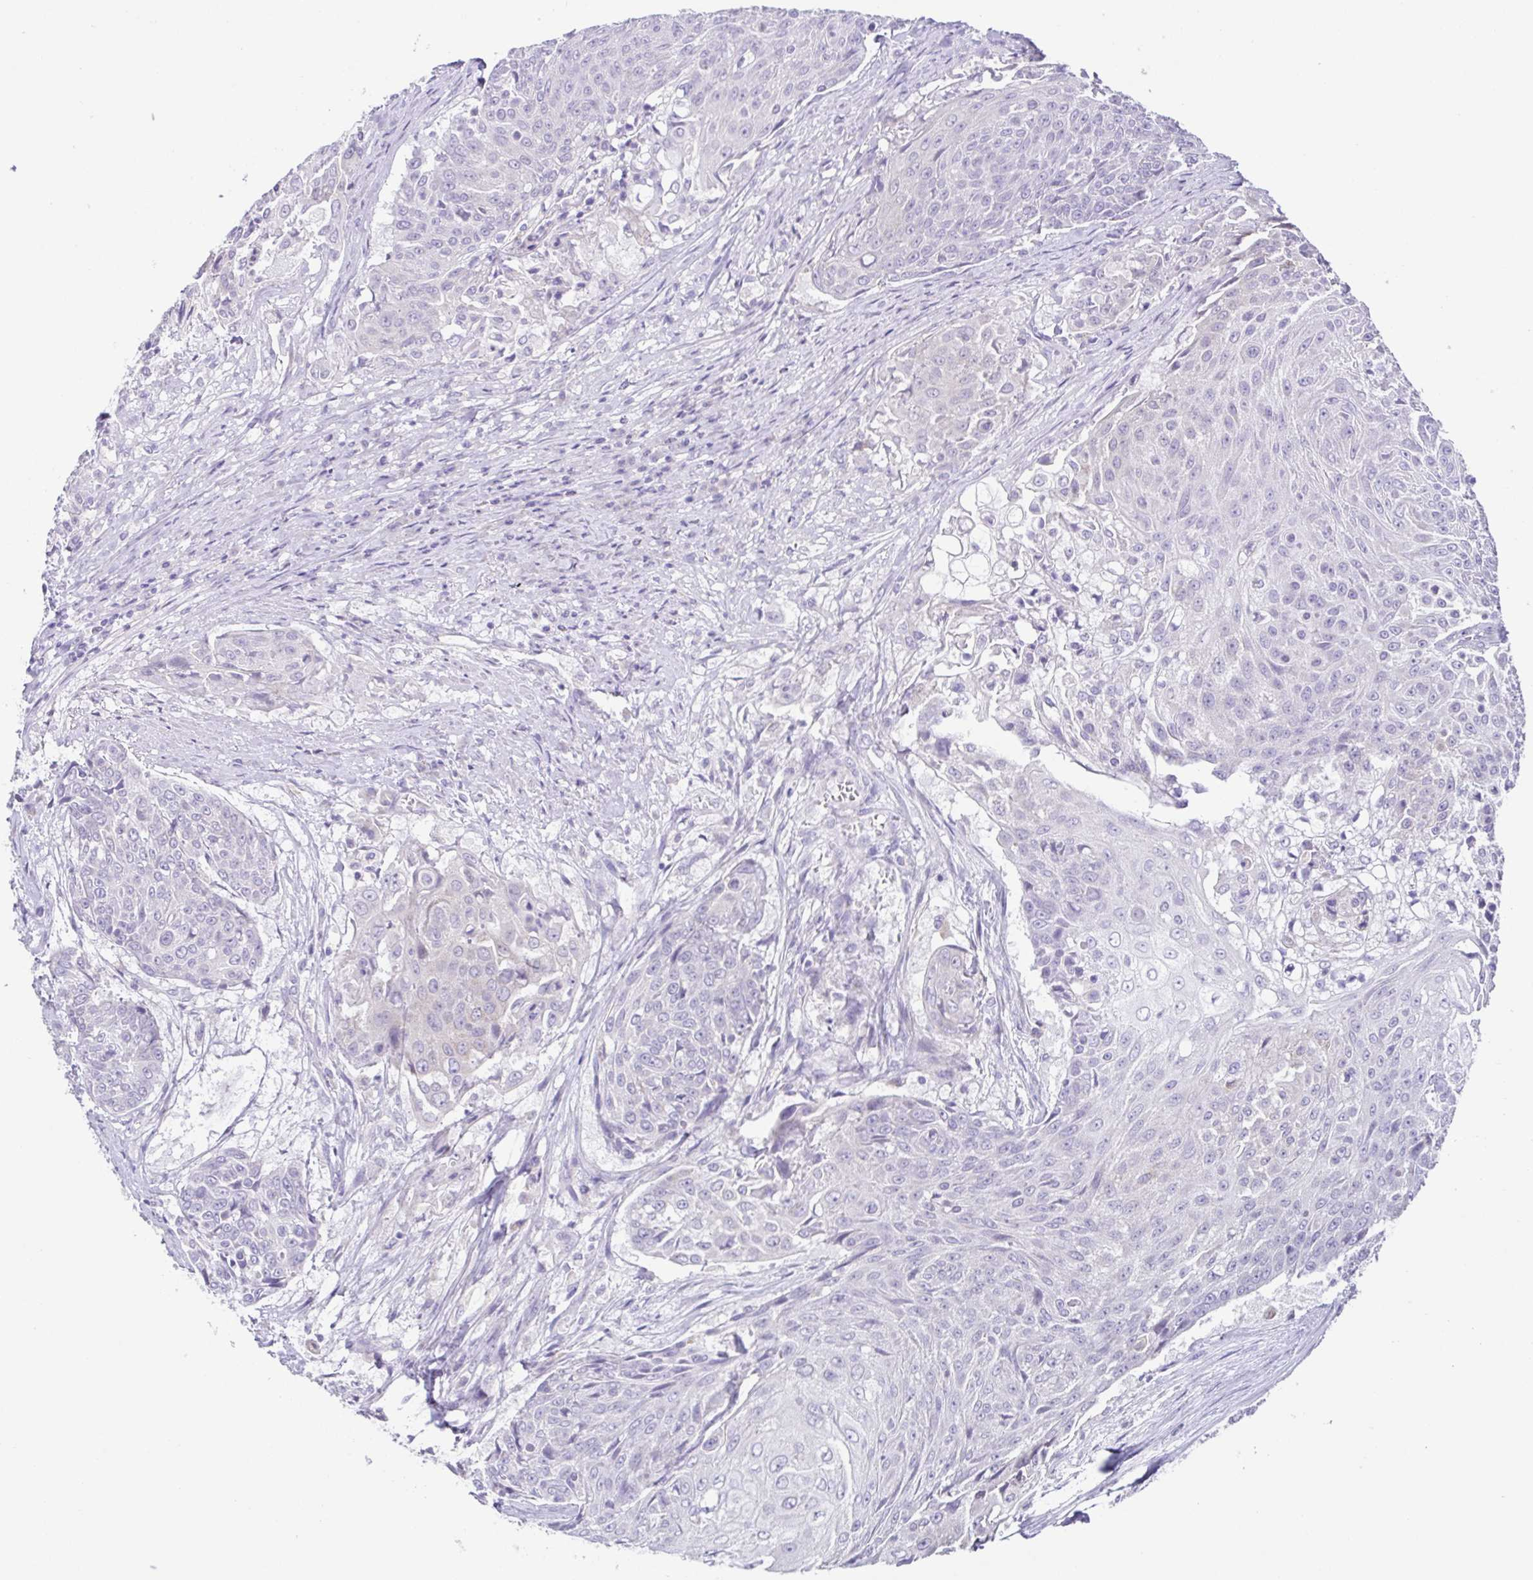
{"staining": {"intensity": "negative", "quantity": "none", "location": "none"}, "tissue": "urothelial cancer", "cell_type": "Tumor cells", "image_type": "cancer", "snomed": [{"axis": "morphology", "description": "Urothelial carcinoma, High grade"}, {"axis": "topography", "description": "Urinary bladder"}], "caption": "Immunohistochemistry histopathology image of human high-grade urothelial carcinoma stained for a protein (brown), which reveals no positivity in tumor cells.", "gene": "RDH11", "patient": {"sex": "female", "age": 63}}